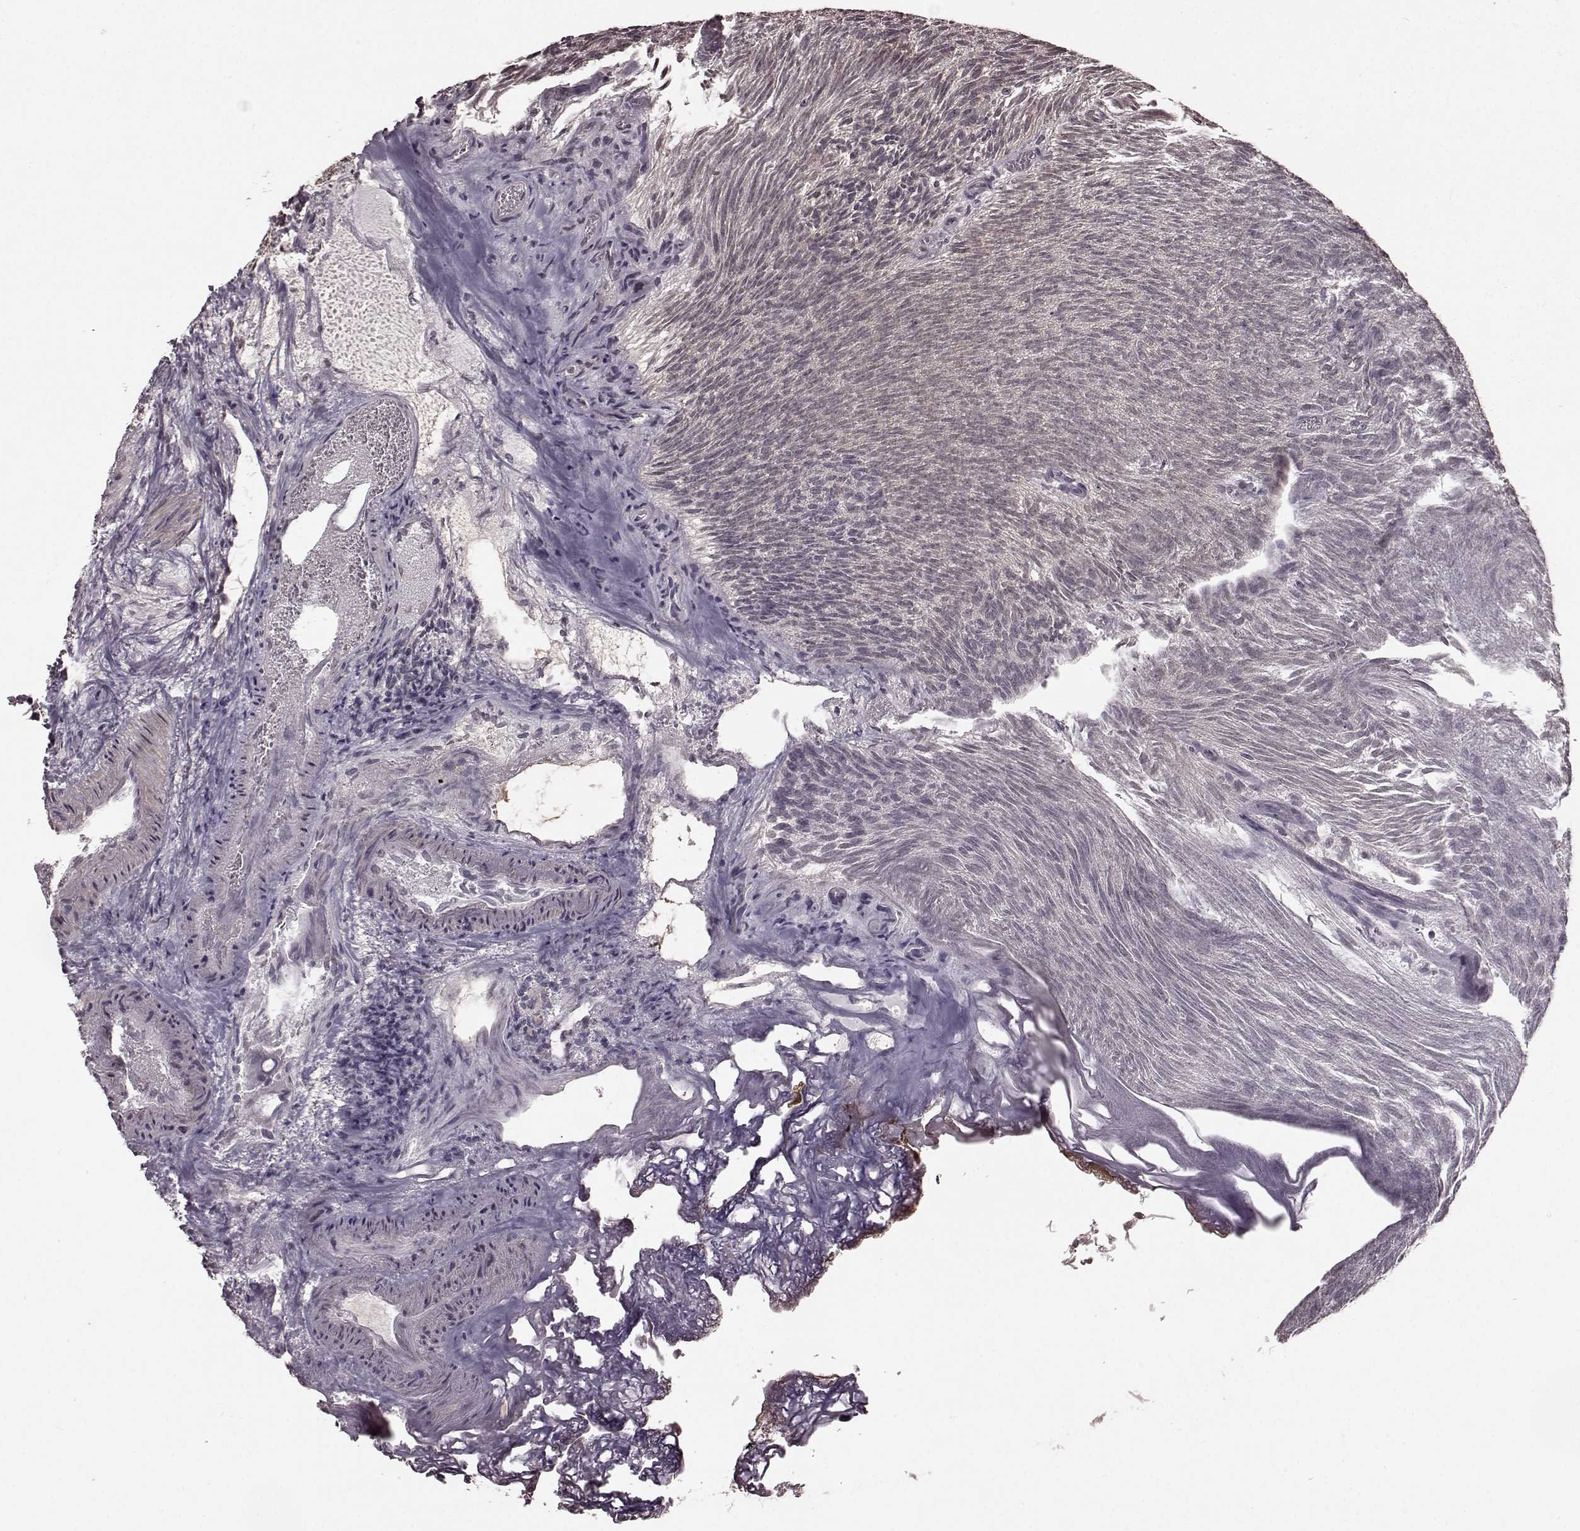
{"staining": {"intensity": "weak", "quantity": "<25%", "location": "cytoplasmic/membranous"}, "tissue": "urothelial cancer", "cell_type": "Tumor cells", "image_type": "cancer", "snomed": [{"axis": "morphology", "description": "Urothelial carcinoma, Low grade"}, {"axis": "topography", "description": "Urinary bladder"}], "caption": "High power microscopy image of an immunohistochemistry photomicrograph of urothelial cancer, revealing no significant expression in tumor cells. (DAB immunohistochemistry (IHC) visualized using brightfield microscopy, high magnification).", "gene": "GSS", "patient": {"sex": "male", "age": 77}}